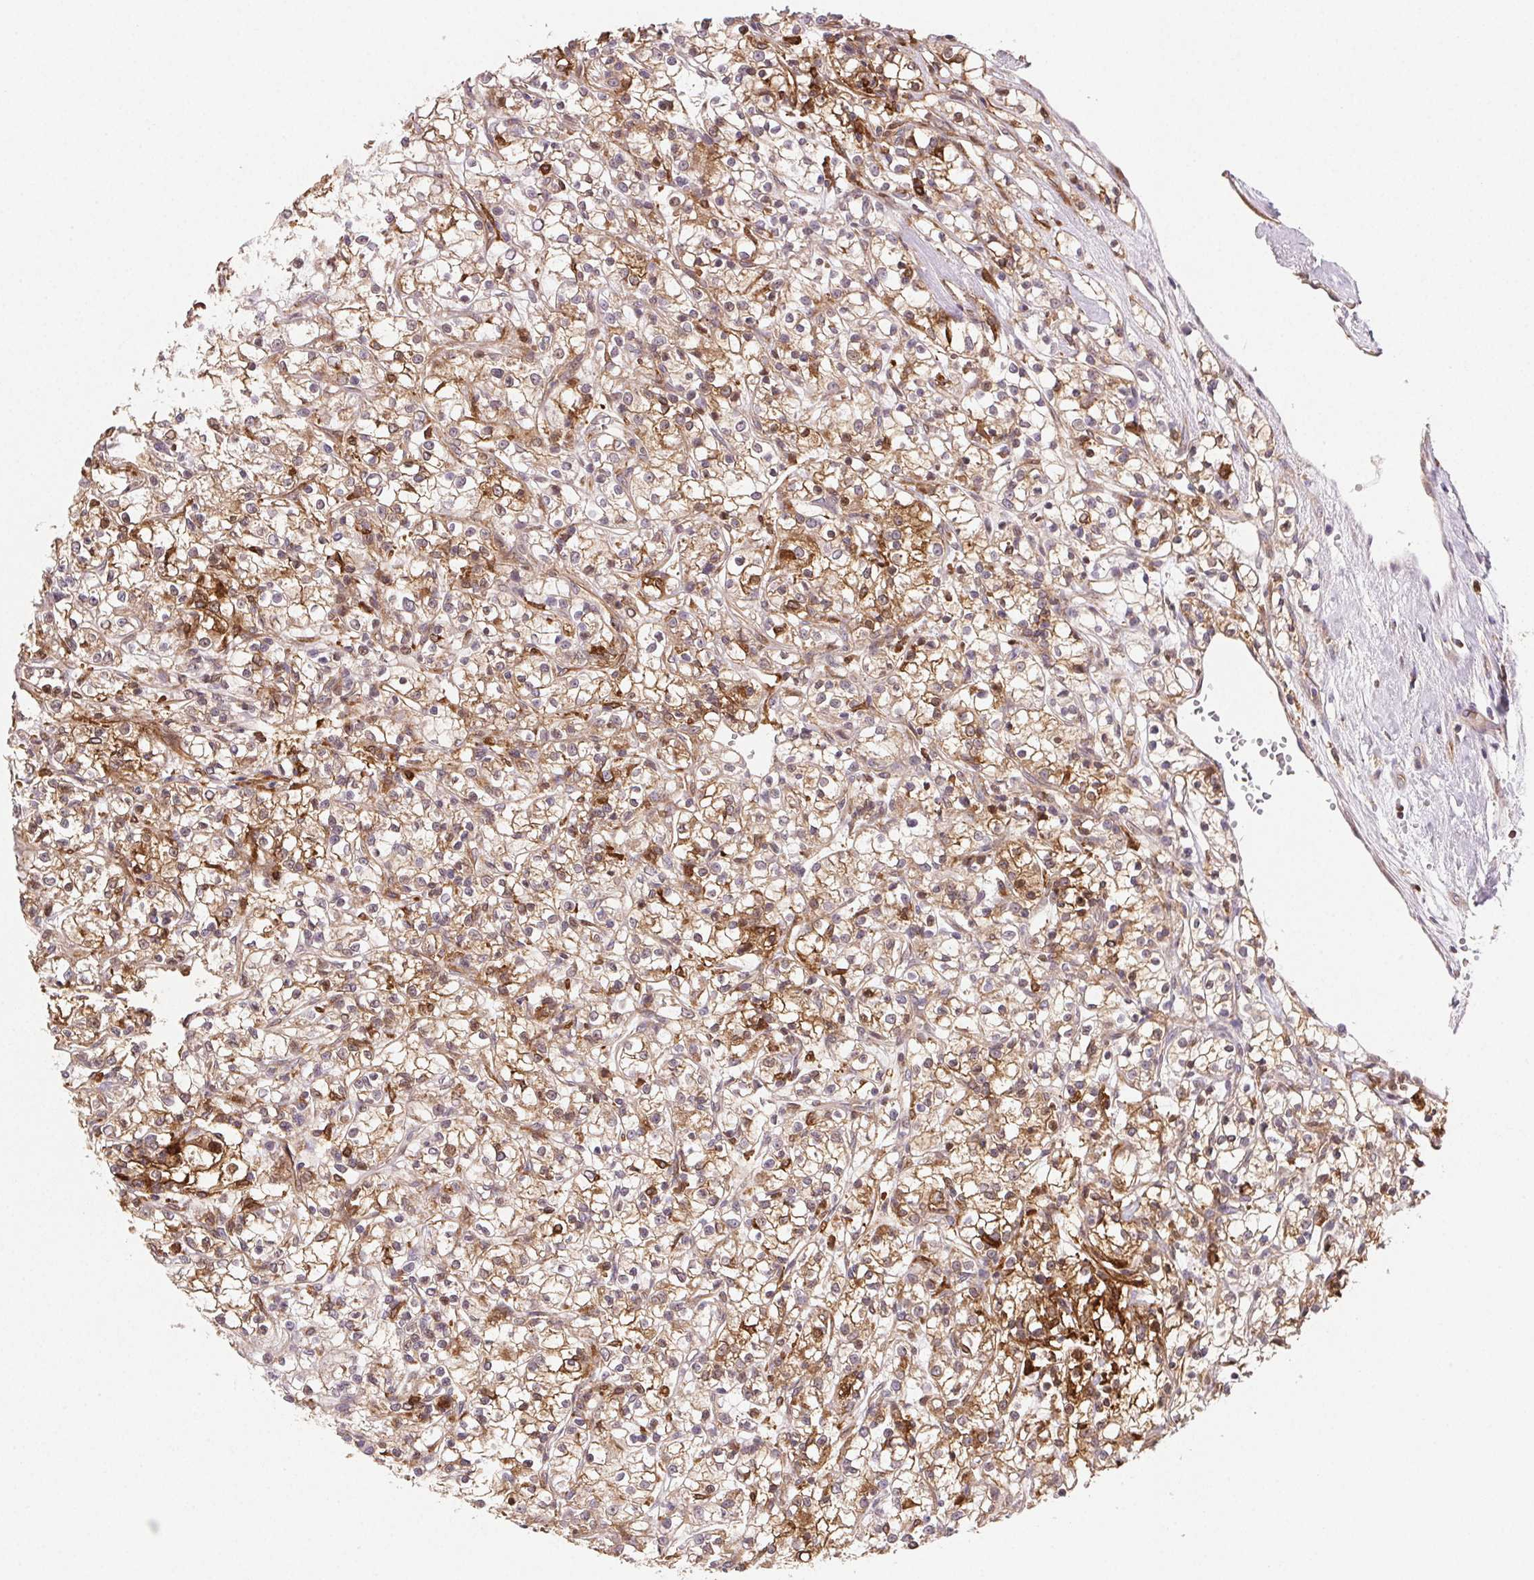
{"staining": {"intensity": "moderate", "quantity": ">75%", "location": "cytoplasmic/membranous"}, "tissue": "renal cancer", "cell_type": "Tumor cells", "image_type": "cancer", "snomed": [{"axis": "morphology", "description": "Adenocarcinoma, NOS"}, {"axis": "topography", "description": "Kidney"}], "caption": "A brown stain highlights moderate cytoplasmic/membranous staining of a protein in renal cancer tumor cells.", "gene": "GBP1", "patient": {"sex": "female", "age": 59}}